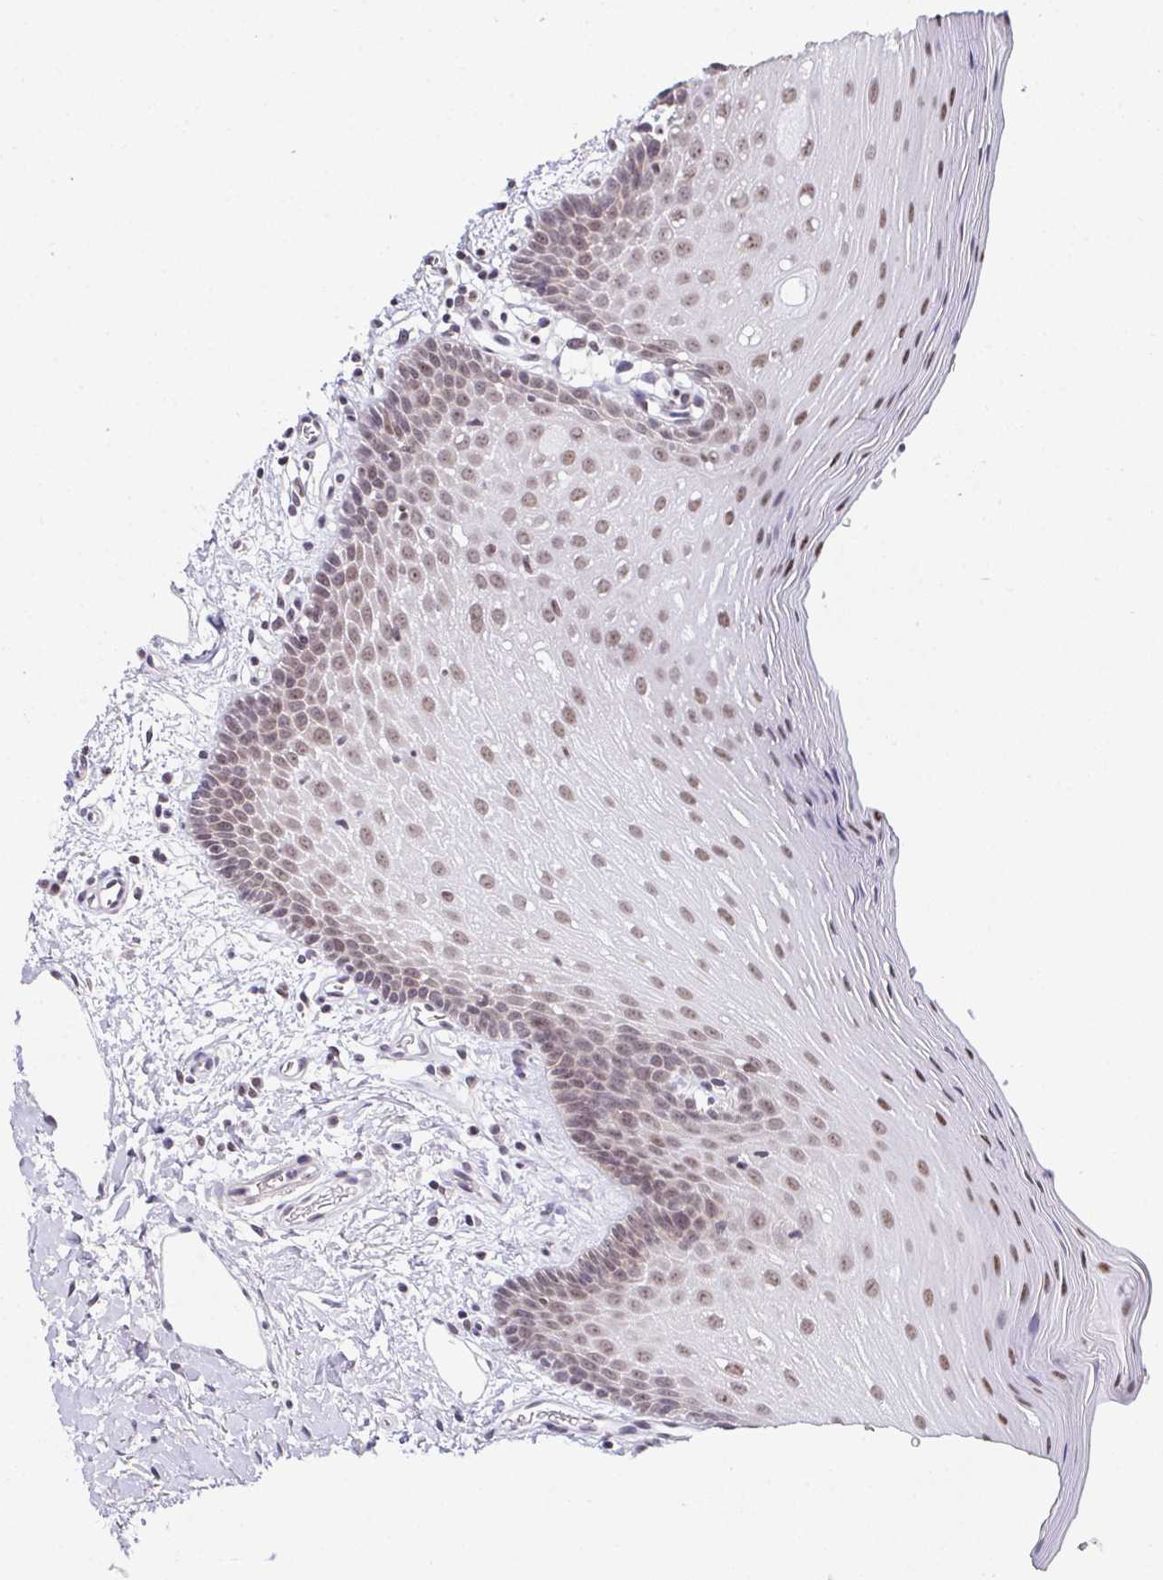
{"staining": {"intensity": "weak", "quantity": ">75%", "location": "nuclear"}, "tissue": "oral mucosa", "cell_type": "Squamous epithelial cells", "image_type": "normal", "snomed": [{"axis": "morphology", "description": "Normal tissue, NOS"}, {"axis": "topography", "description": "Oral tissue"}], "caption": "Squamous epithelial cells demonstrate weak nuclear expression in about >75% of cells in normal oral mucosa.", "gene": "ZNF800", "patient": {"sex": "female", "age": 43}}